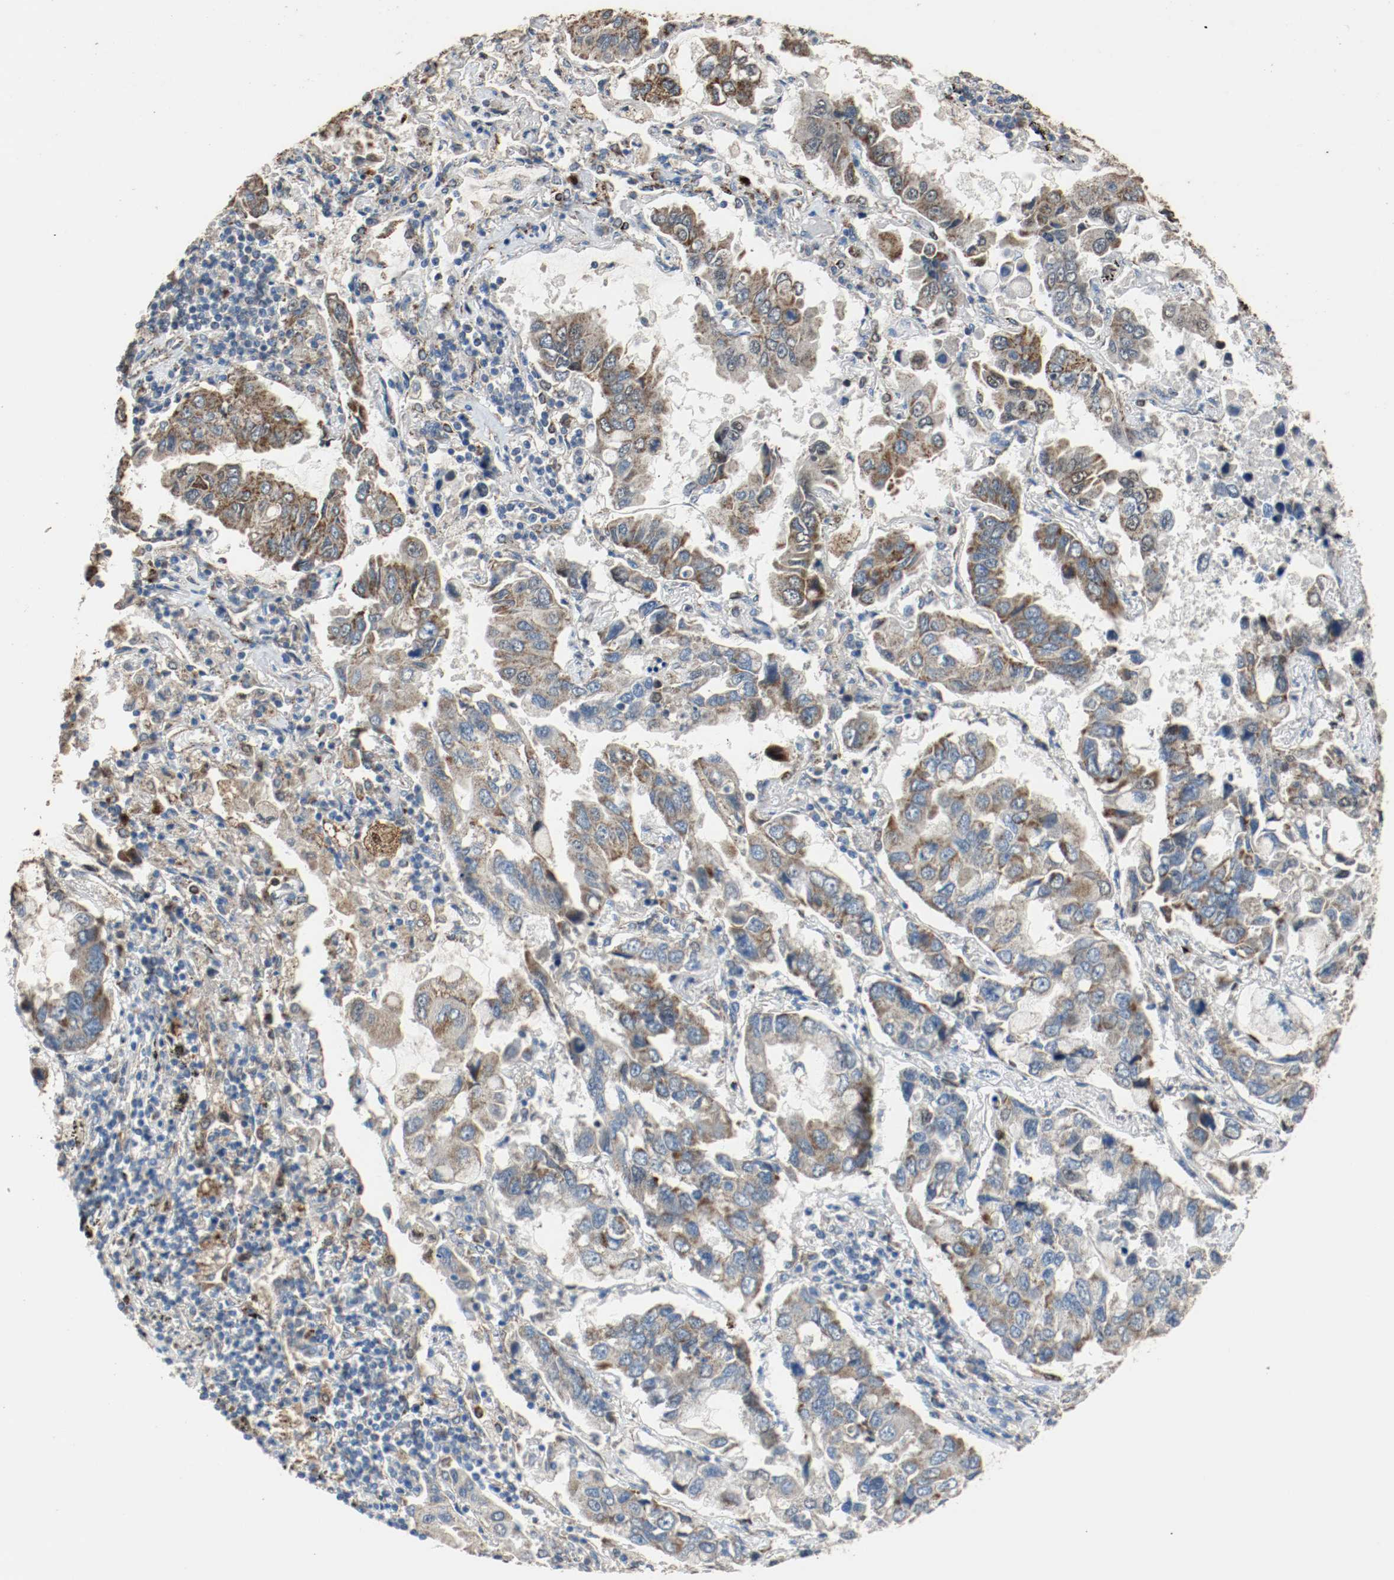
{"staining": {"intensity": "strong", "quantity": ">75%", "location": "cytoplasmic/membranous"}, "tissue": "lung cancer", "cell_type": "Tumor cells", "image_type": "cancer", "snomed": [{"axis": "morphology", "description": "Adenocarcinoma, NOS"}, {"axis": "topography", "description": "Lung"}], "caption": "The photomicrograph exhibits immunohistochemical staining of lung adenocarcinoma. There is strong cytoplasmic/membranous staining is appreciated in approximately >75% of tumor cells. (Brightfield microscopy of DAB IHC at high magnification).", "gene": "ALDH4A1", "patient": {"sex": "male", "age": 64}}